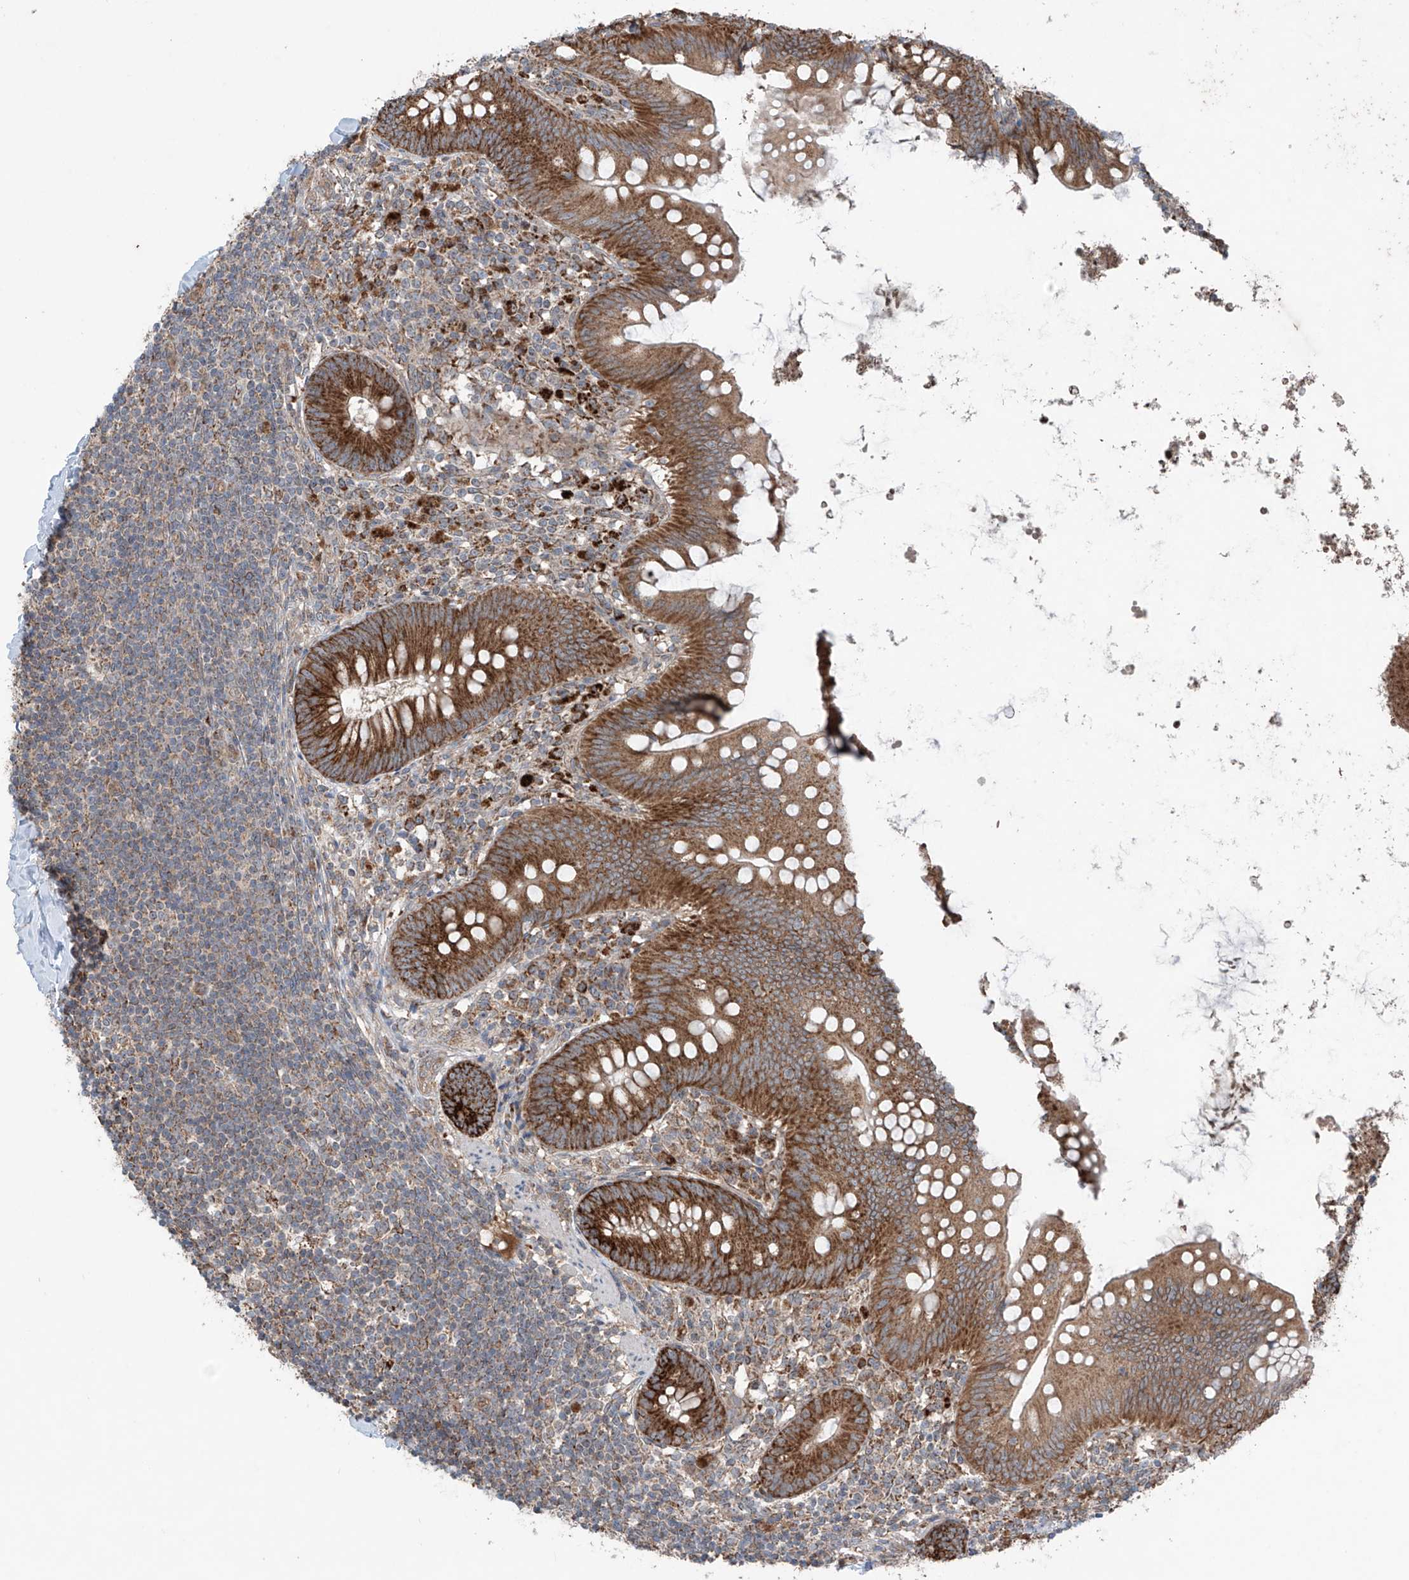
{"staining": {"intensity": "strong", "quantity": ">75%", "location": "cytoplasmic/membranous"}, "tissue": "appendix", "cell_type": "Glandular cells", "image_type": "normal", "snomed": [{"axis": "morphology", "description": "Normal tissue, NOS"}, {"axis": "topography", "description": "Appendix"}], "caption": "Strong cytoplasmic/membranous staining for a protein is appreciated in about >75% of glandular cells of unremarkable appendix using immunohistochemistry.", "gene": "SAMD3", "patient": {"sex": "female", "age": 62}}